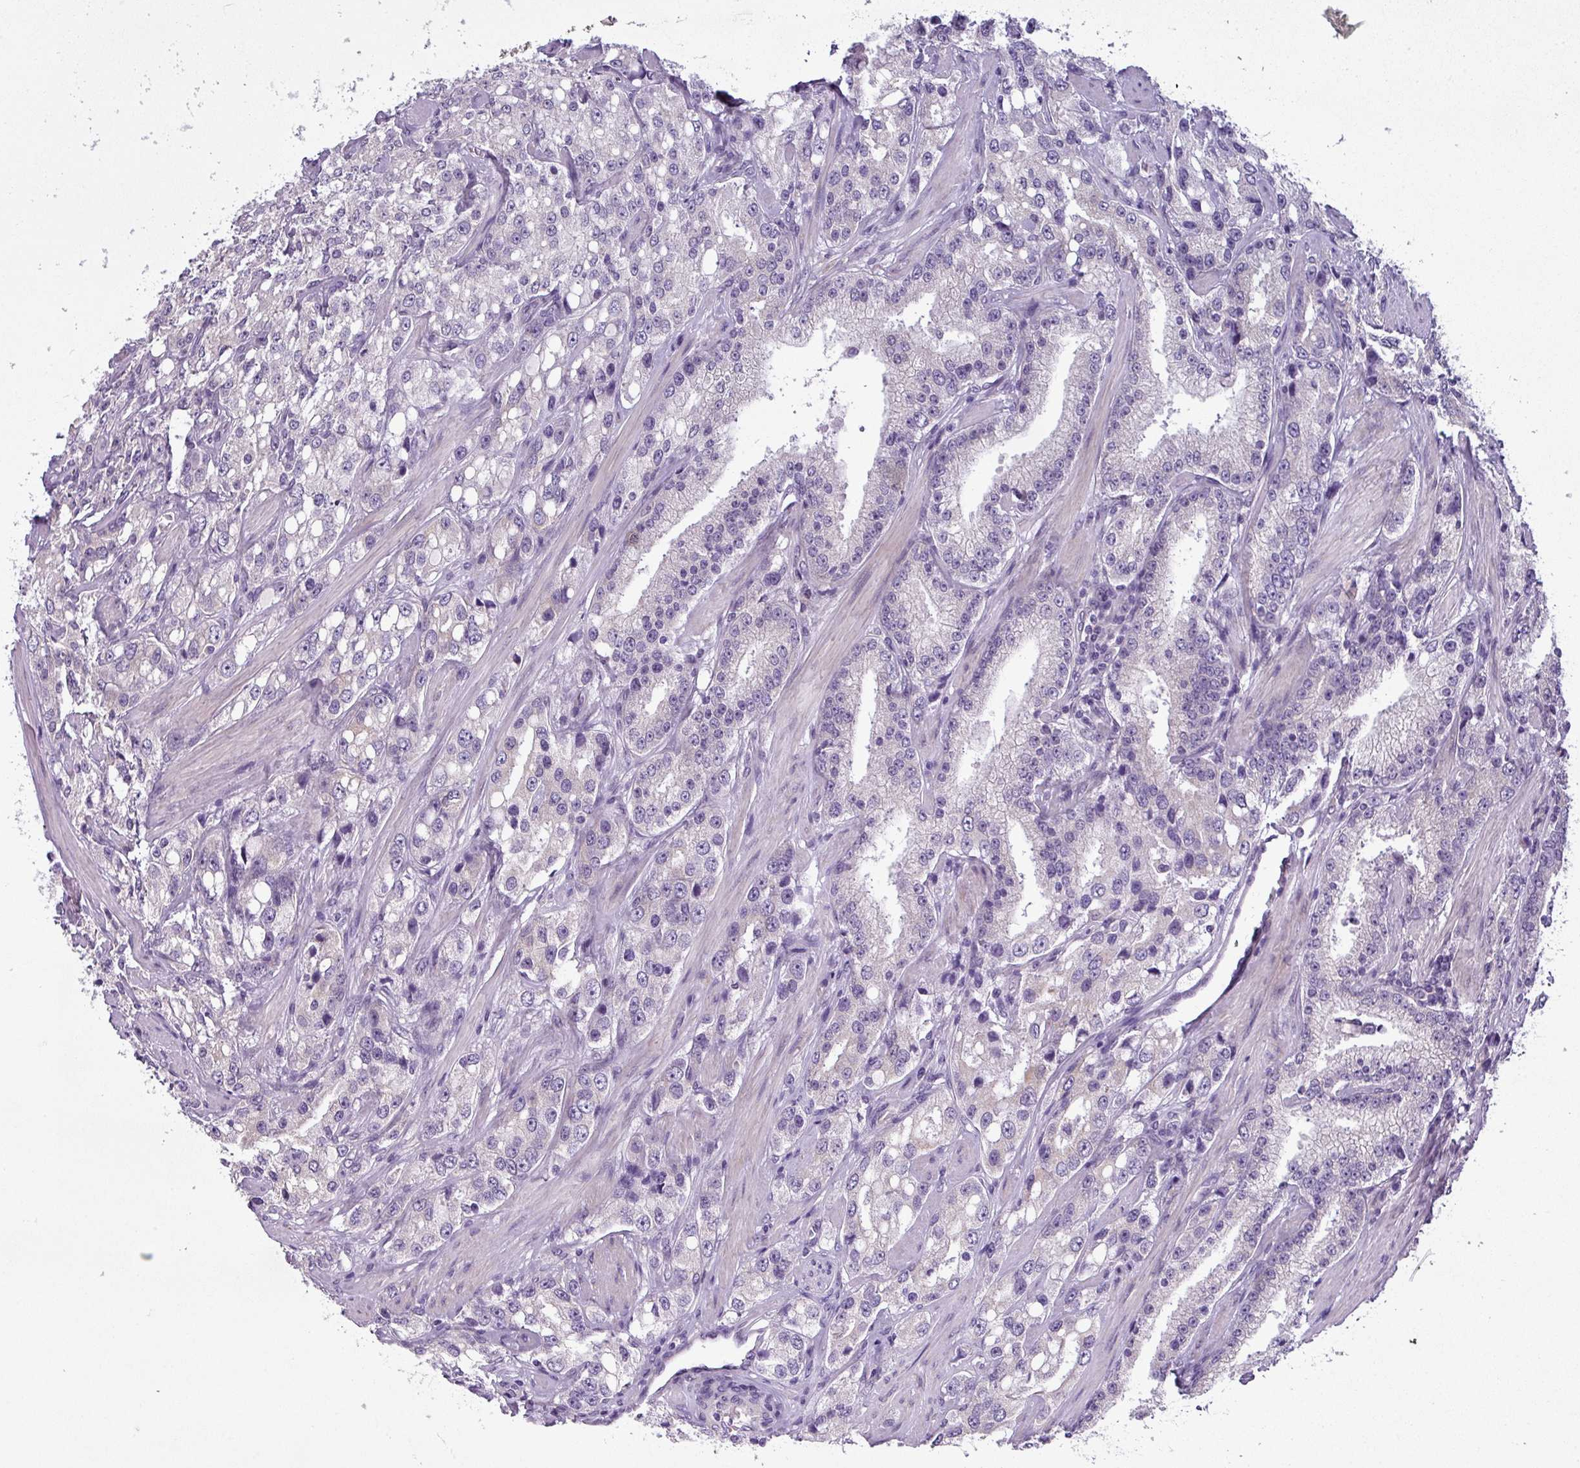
{"staining": {"intensity": "negative", "quantity": "none", "location": "none"}, "tissue": "prostate cancer", "cell_type": "Tumor cells", "image_type": "cancer", "snomed": [{"axis": "morphology", "description": "Adenocarcinoma, High grade"}, {"axis": "topography", "description": "Prostate"}], "caption": "Photomicrograph shows no significant protein staining in tumor cells of prostate cancer.", "gene": "TOR1AIP2", "patient": {"sex": "male", "age": 66}}